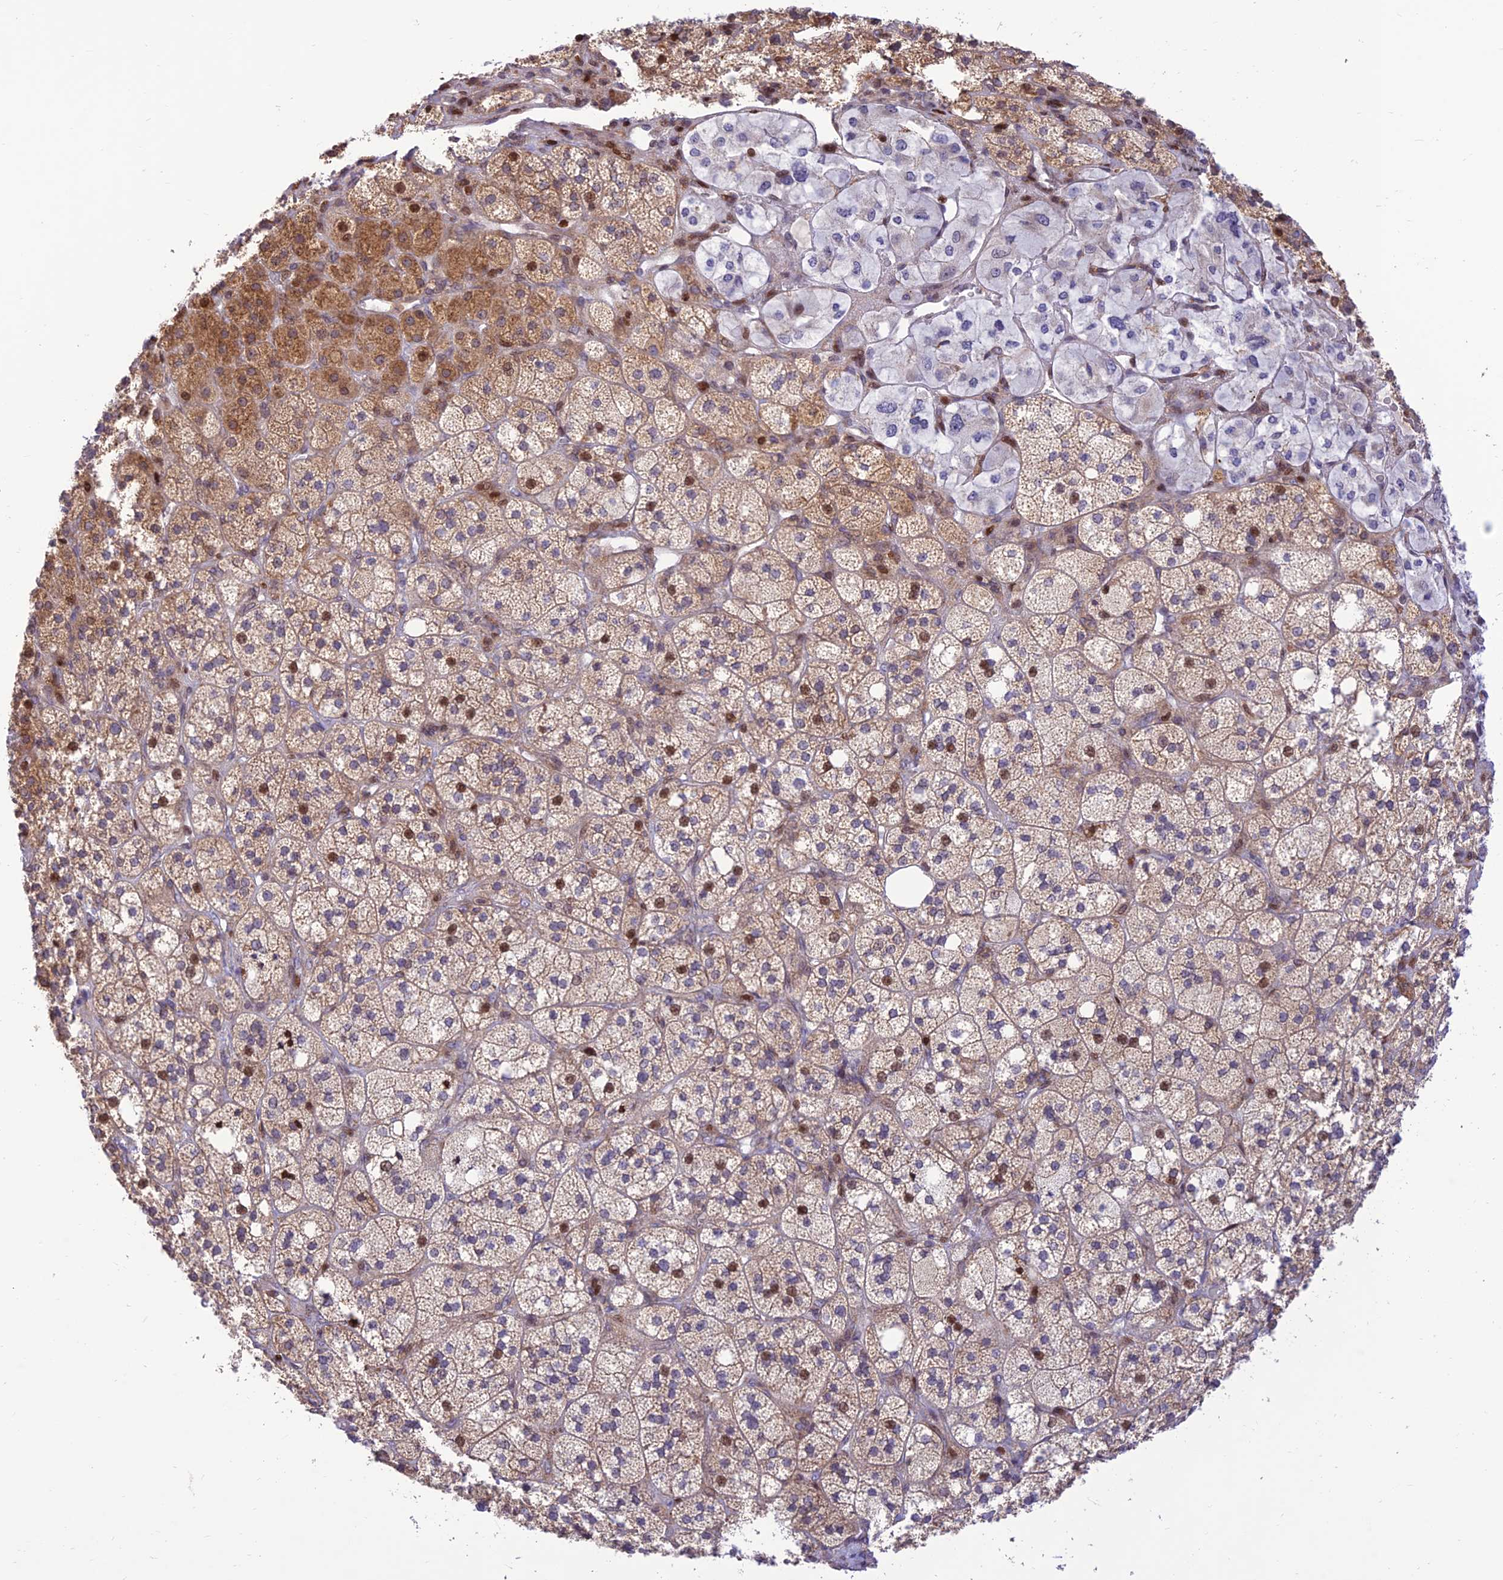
{"staining": {"intensity": "moderate", "quantity": "25%-75%", "location": "cytoplasmic/membranous,nuclear"}, "tissue": "adrenal gland", "cell_type": "Glandular cells", "image_type": "normal", "snomed": [{"axis": "morphology", "description": "Normal tissue, NOS"}, {"axis": "topography", "description": "Adrenal gland"}], "caption": "Protein staining of benign adrenal gland exhibits moderate cytoplasmic/membranous,nuclear expression in about 25%-75% of glandular cells. (brown staining indicates protein expression, while blue staining denotes nuclei).", "gene": "FAM186B", "patient": {"sex": "male", "age": 61}}